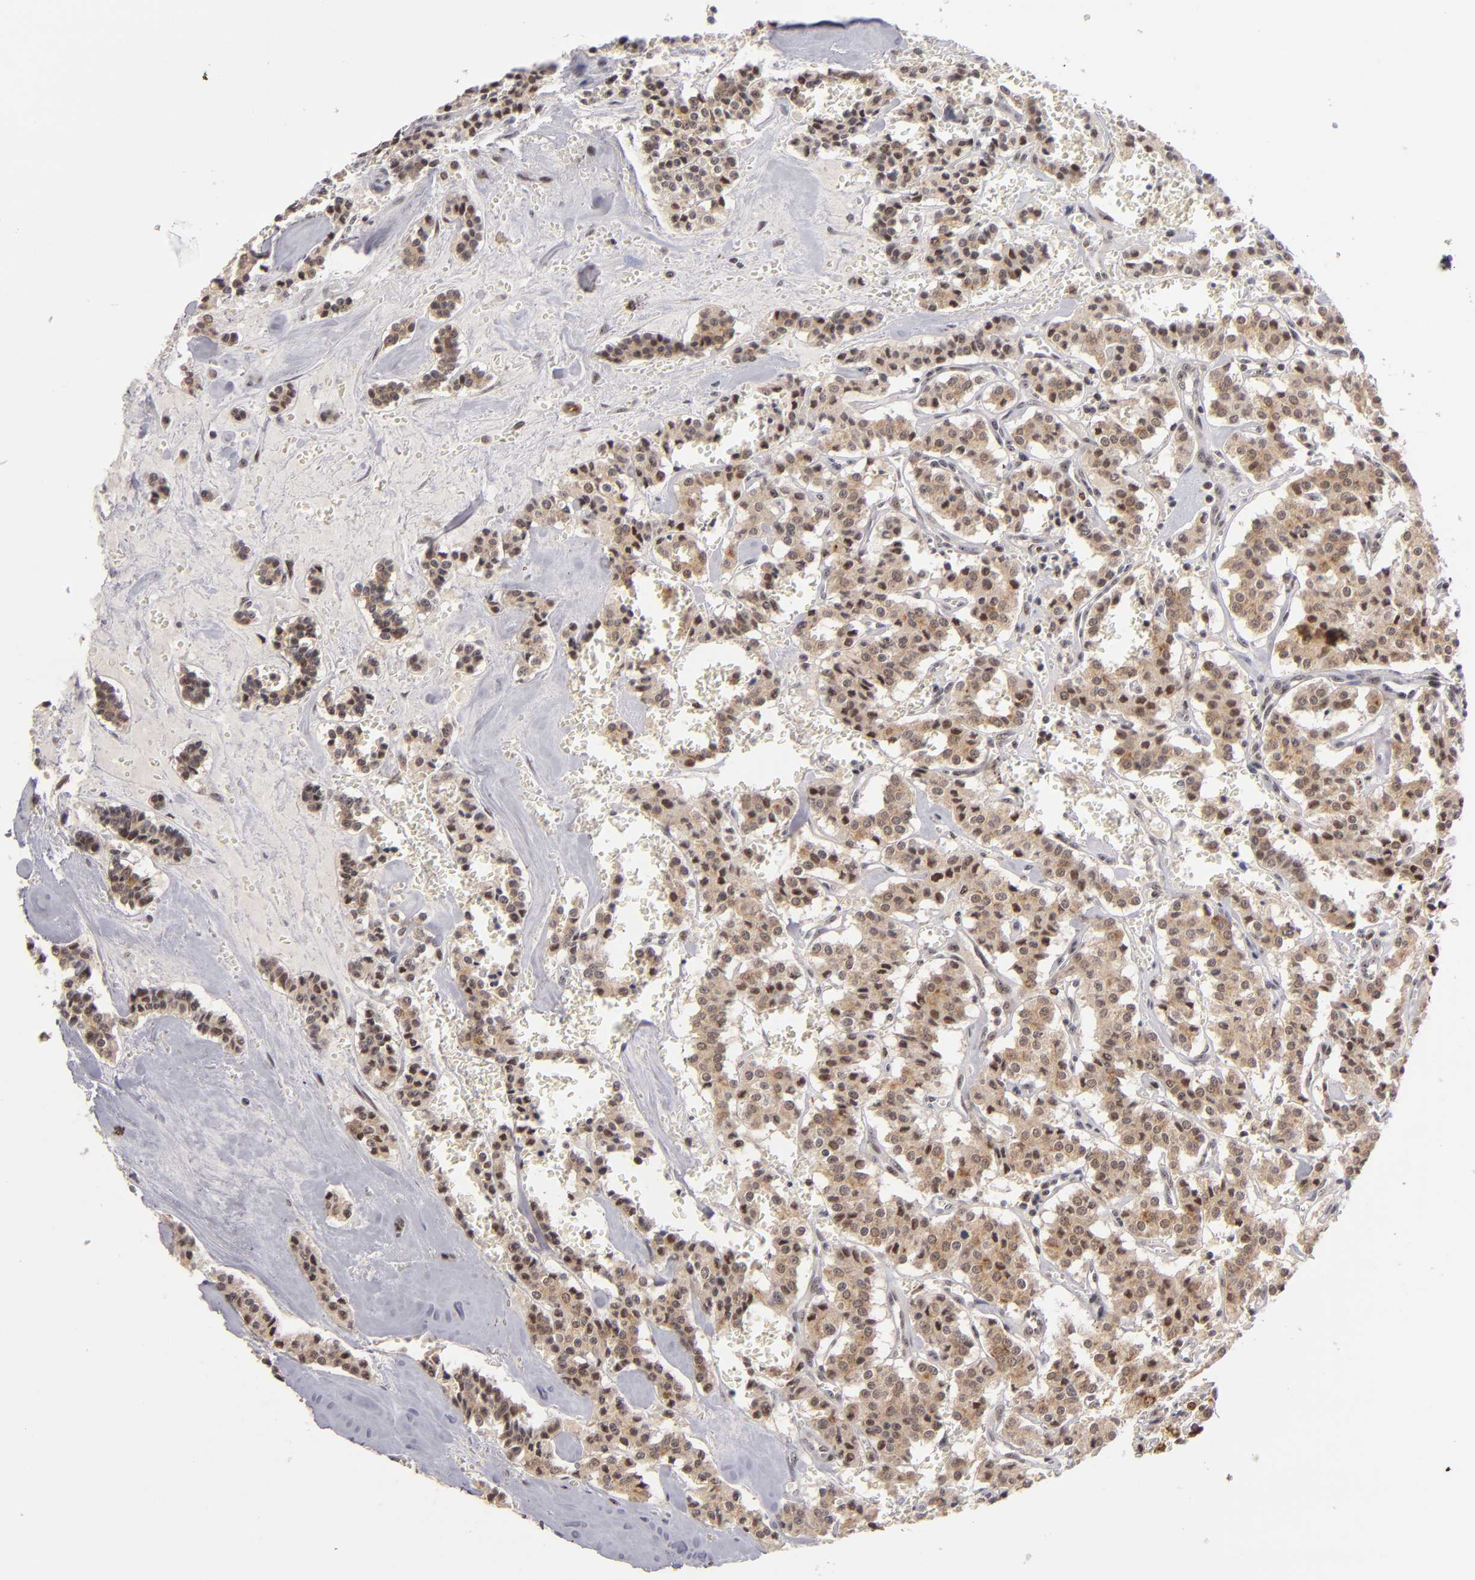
{"staining": {"intensity": "moderate", "quantity": ">75%", "location": "cytoplasmic/membranous,nuclear"}, "tissue": "carcinoid", "cell_type": "Tumor cells", "image_type": "cancer", "snomed": [{"axis": "morphology", "description": "Carcinoid, malignant, NOS"}, {"axis": "topography", "description": "Bronchus"}], "caption": "Moderate cytoplasmic/membranous and nuclear positivity is seen in approximately >75% of tumor cells in carcinoid.", "gene": "PCNX4", "patient": {"sex": "male", "age": 55}}